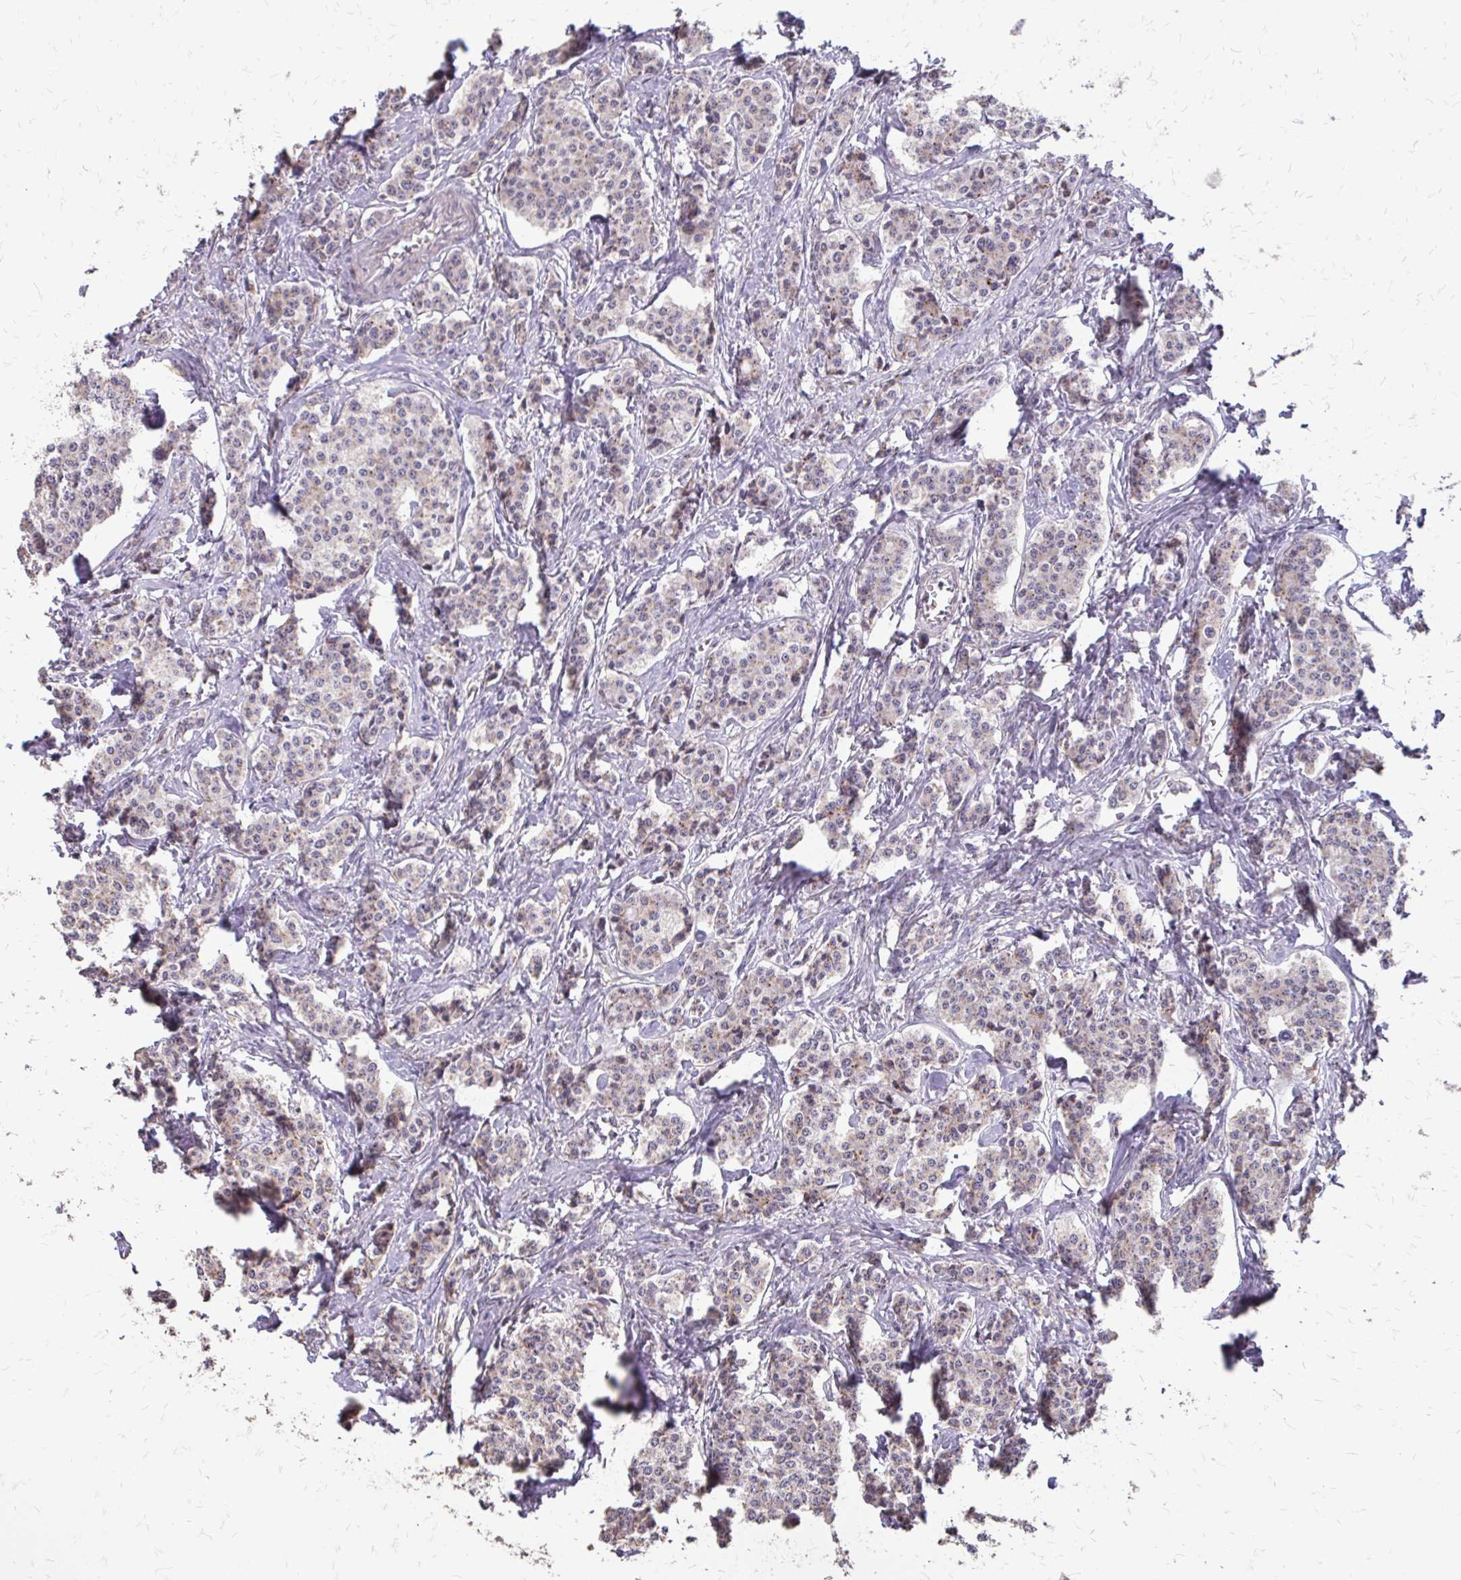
{"staining": {"intensity": "weak", "quantity": "<25%", "location": "cytoplasmic/membranous"}, "tissue": "carcinoid", "cell_type": "Tumor cells", "image_type": "cancer", "snomed": [{"axis": "morphology", "description": "Carcinoid, malignant, NOS"}, {"axis": "topography", "description": "Small intestine"}], "caption": "High magnification brightfield microscopy of carcinoid stained with DAB (3,3'-diaminobenzidine) (brown) and counterstained with hematoxylin (blue): tumor cells show no significant expression.", "gene": "MYORG", "patient": {"sex": "female", "age": 64}}